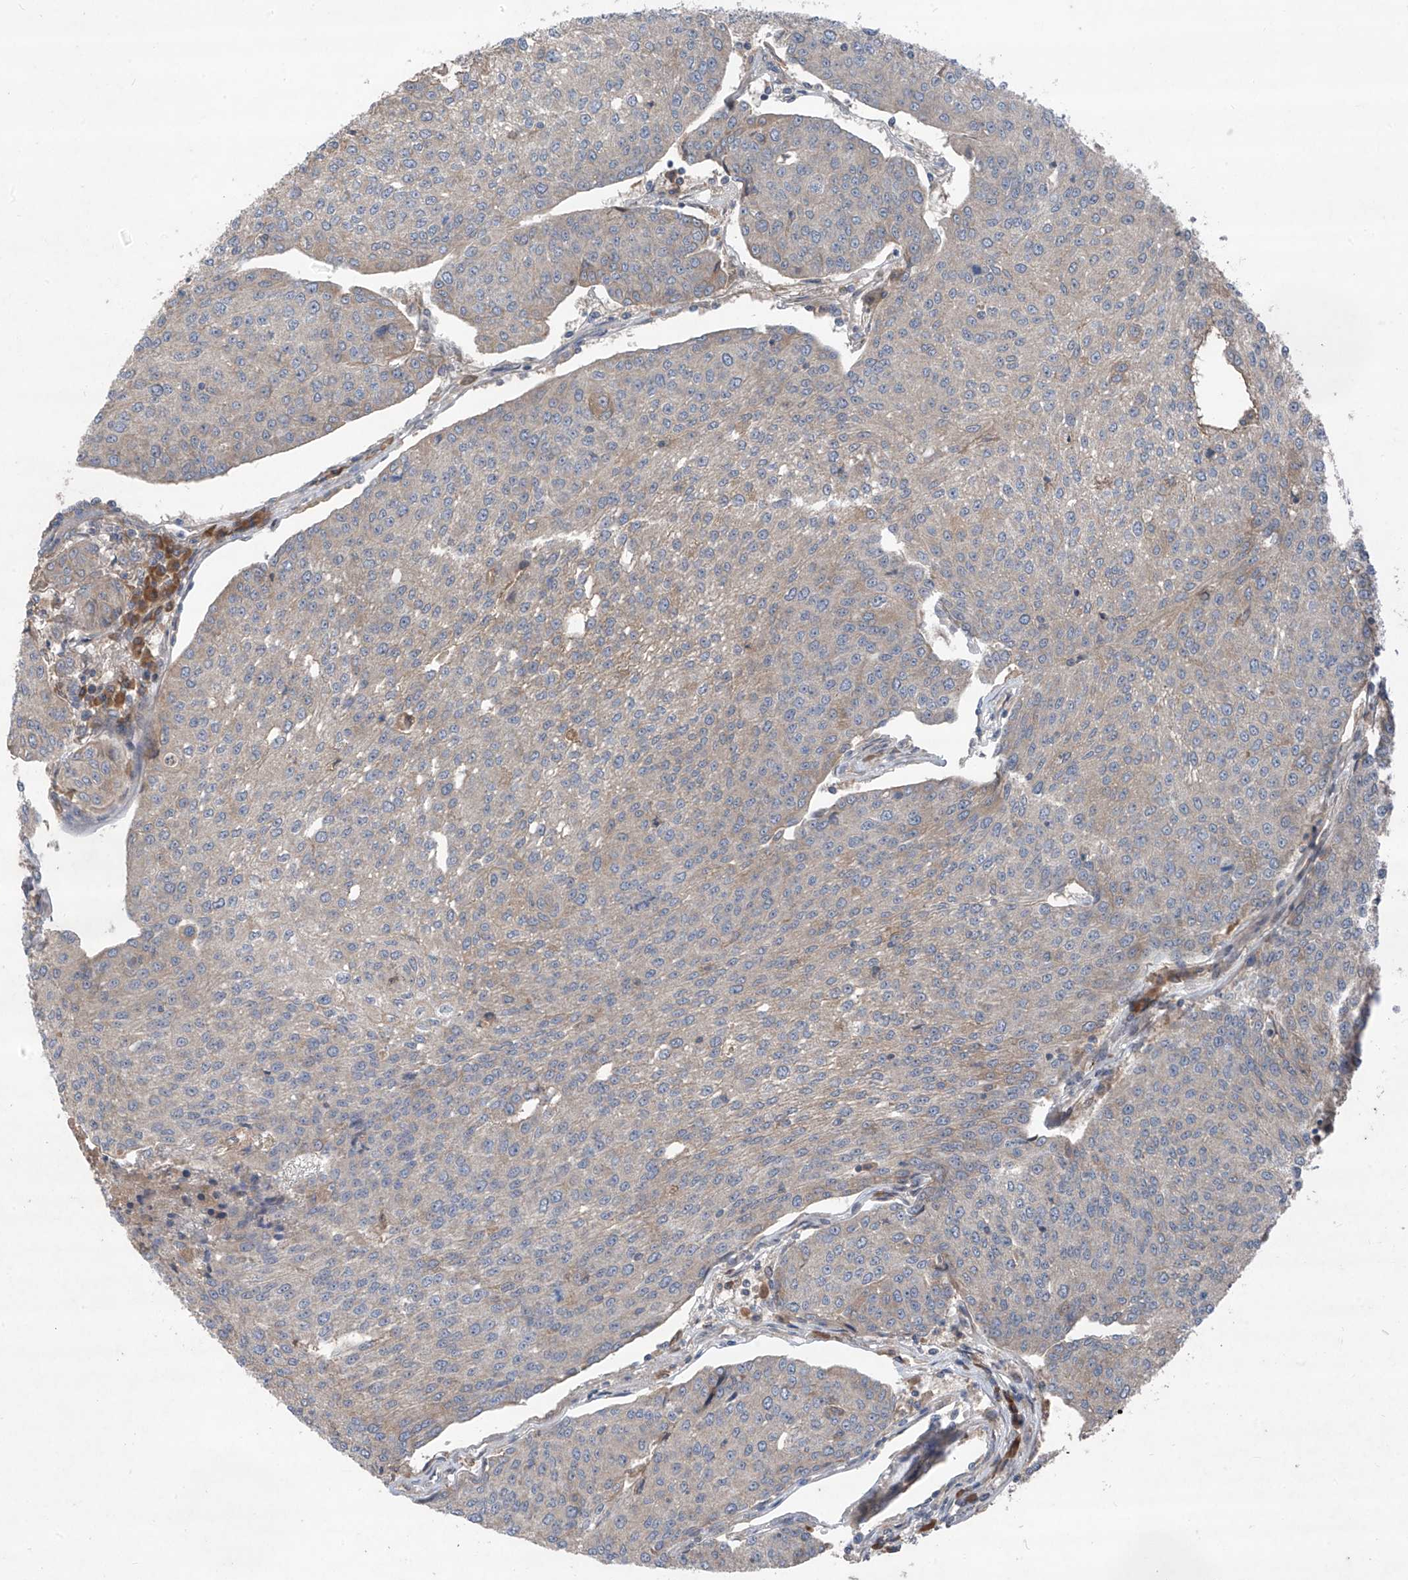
{"staining": {"intensity": "negative", "quantity": "none", "location": "none"}, "tissue": "urothelial cancer", "cell_type": "Tumor cells", "image_type": "cancer", "snomed": [{"axis": "morphology", "description": "Urothelial carcinoma, High grade"}, {"axis": "topography", "description": "Urinary bladder"}], "caption": "An immunohistochemistry image of urothelial cancer is shown. There is no staining in tumor cells of urothelial cancer.", "gene": "FOXRED2", "patient": {"sex": "female", "age": 85}}